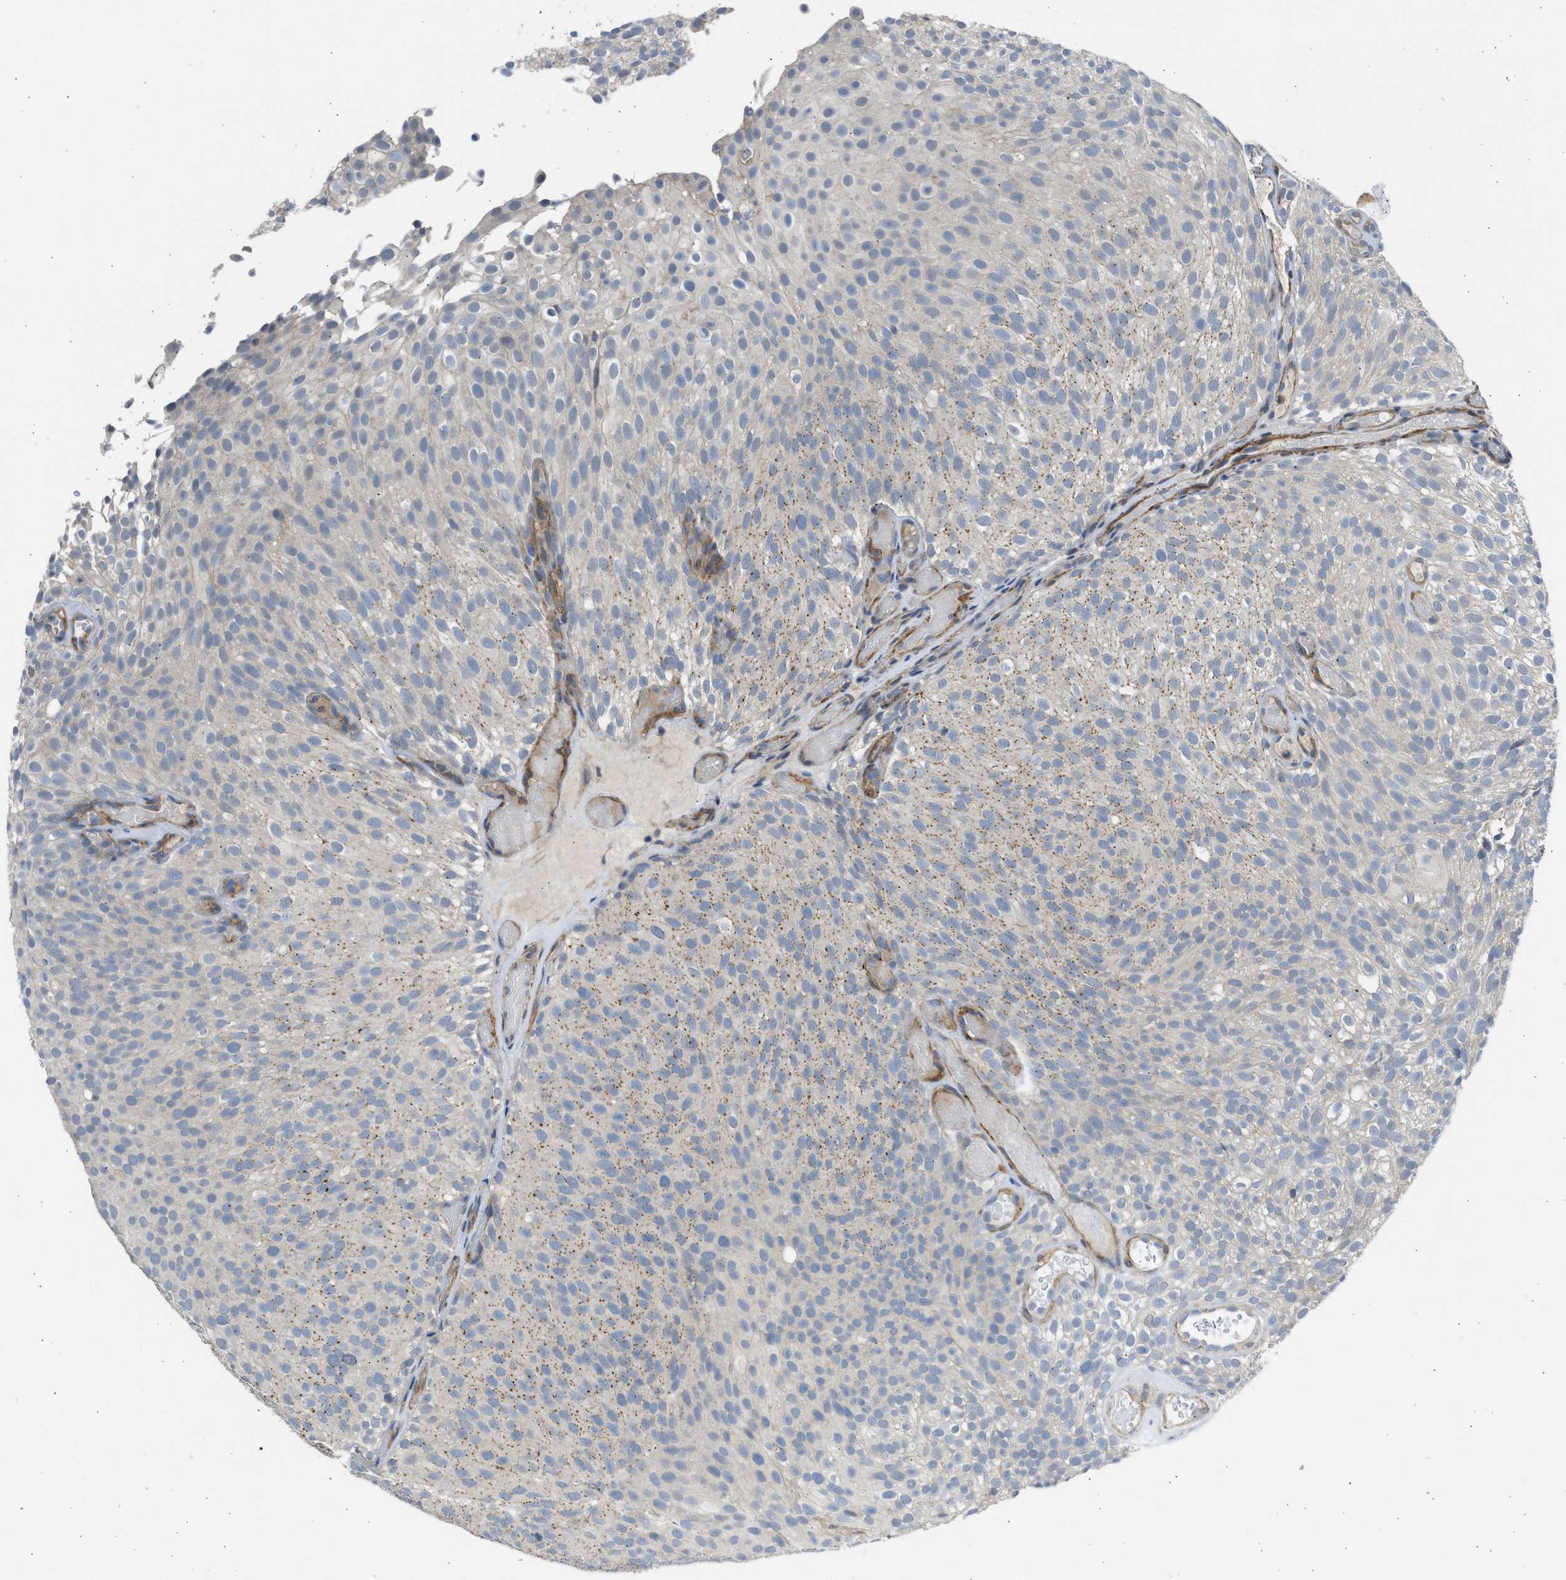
{"staining": {"intensity": "weak", "quantity": "<25%", "location": "cytoplasmic/membranous"}, "tissue": "urothelial cancer", "cell_type": "Tumor cells", "image_type": "cancer", "snomed": [{"axis": "morphology", "description": "Urothelial carcinoma, Low grade"}, {"axis": "topography", "description": "Urinary bladder"}], "caption": "High magnification brightfield microscopy of low-grade urothelial carcinoma stained with DAB (3,3'-diaminobenzidine) (brown) and counterstained with hematoxylin (blue): tumor cells show no significant expression. The staining was performed using DAB to visualize the protein expression in brown, while the nuclei were stained in blue with hematoxylin (Magnification: 20x).", "gene": "PCNX3", "patient": {"sex": "male", "age": 78}}